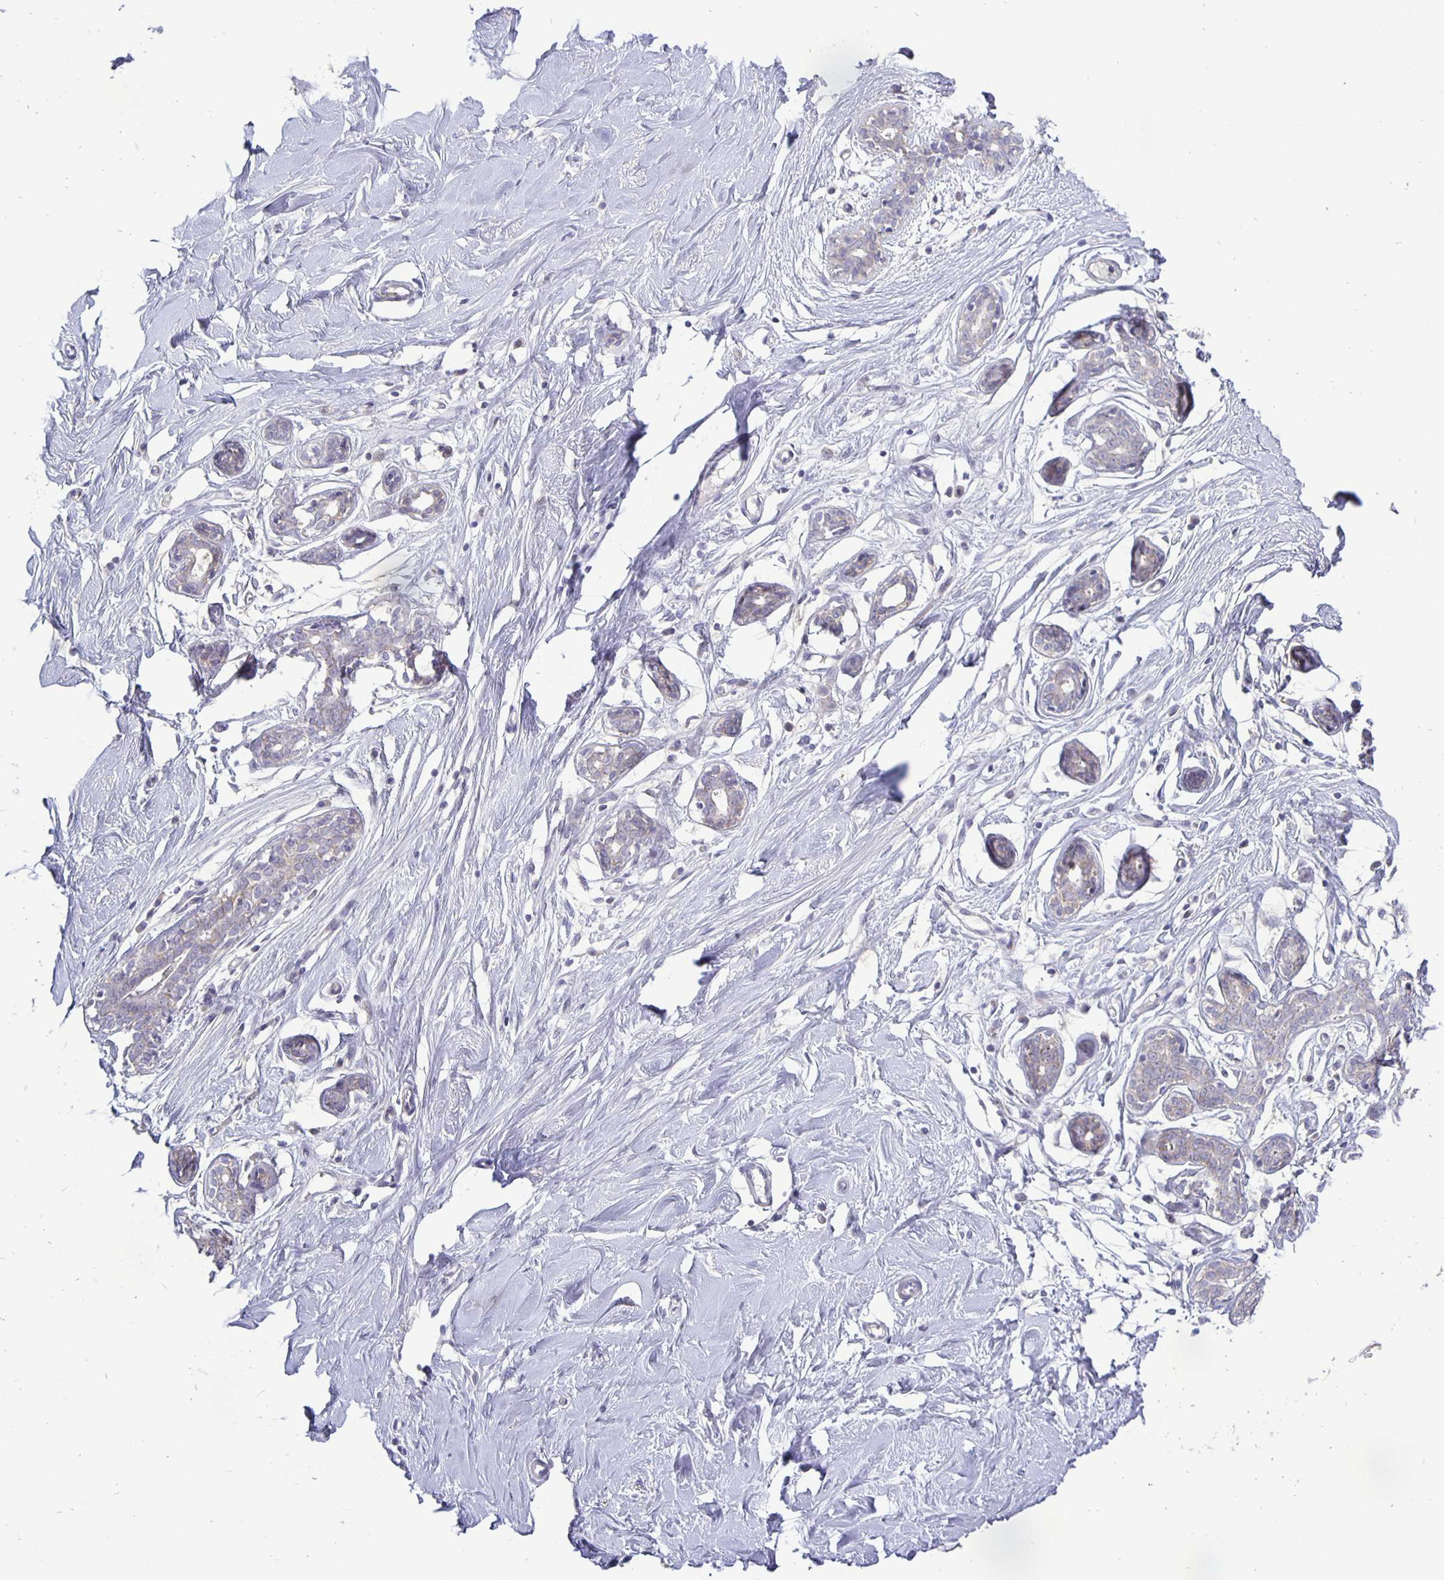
{"staining": {"intensity": "negative", "quantity": "none", "location": "none"}, "tissue": "breast", "cell_type": "Adipocytes", "image_type": "normal", "snomed": [{"axis": "morphology", "description": "Normal tissue, NOS"}, {"axis": "topography", "description": "Breast"}], "caption": "IHC photomicrograph of normal human breast stained for a protein (brown), which demonstrates no positivity in adipocytes. Brightfield microscopy of immunohistochemistry (IHC) stained with DAB (3,3'-diaminobenzidine) (brown) and hematoxylin (blue), captured at high magnification.", "gene": "ERBB2", "patient": {"sex": "female", "age": 27}}